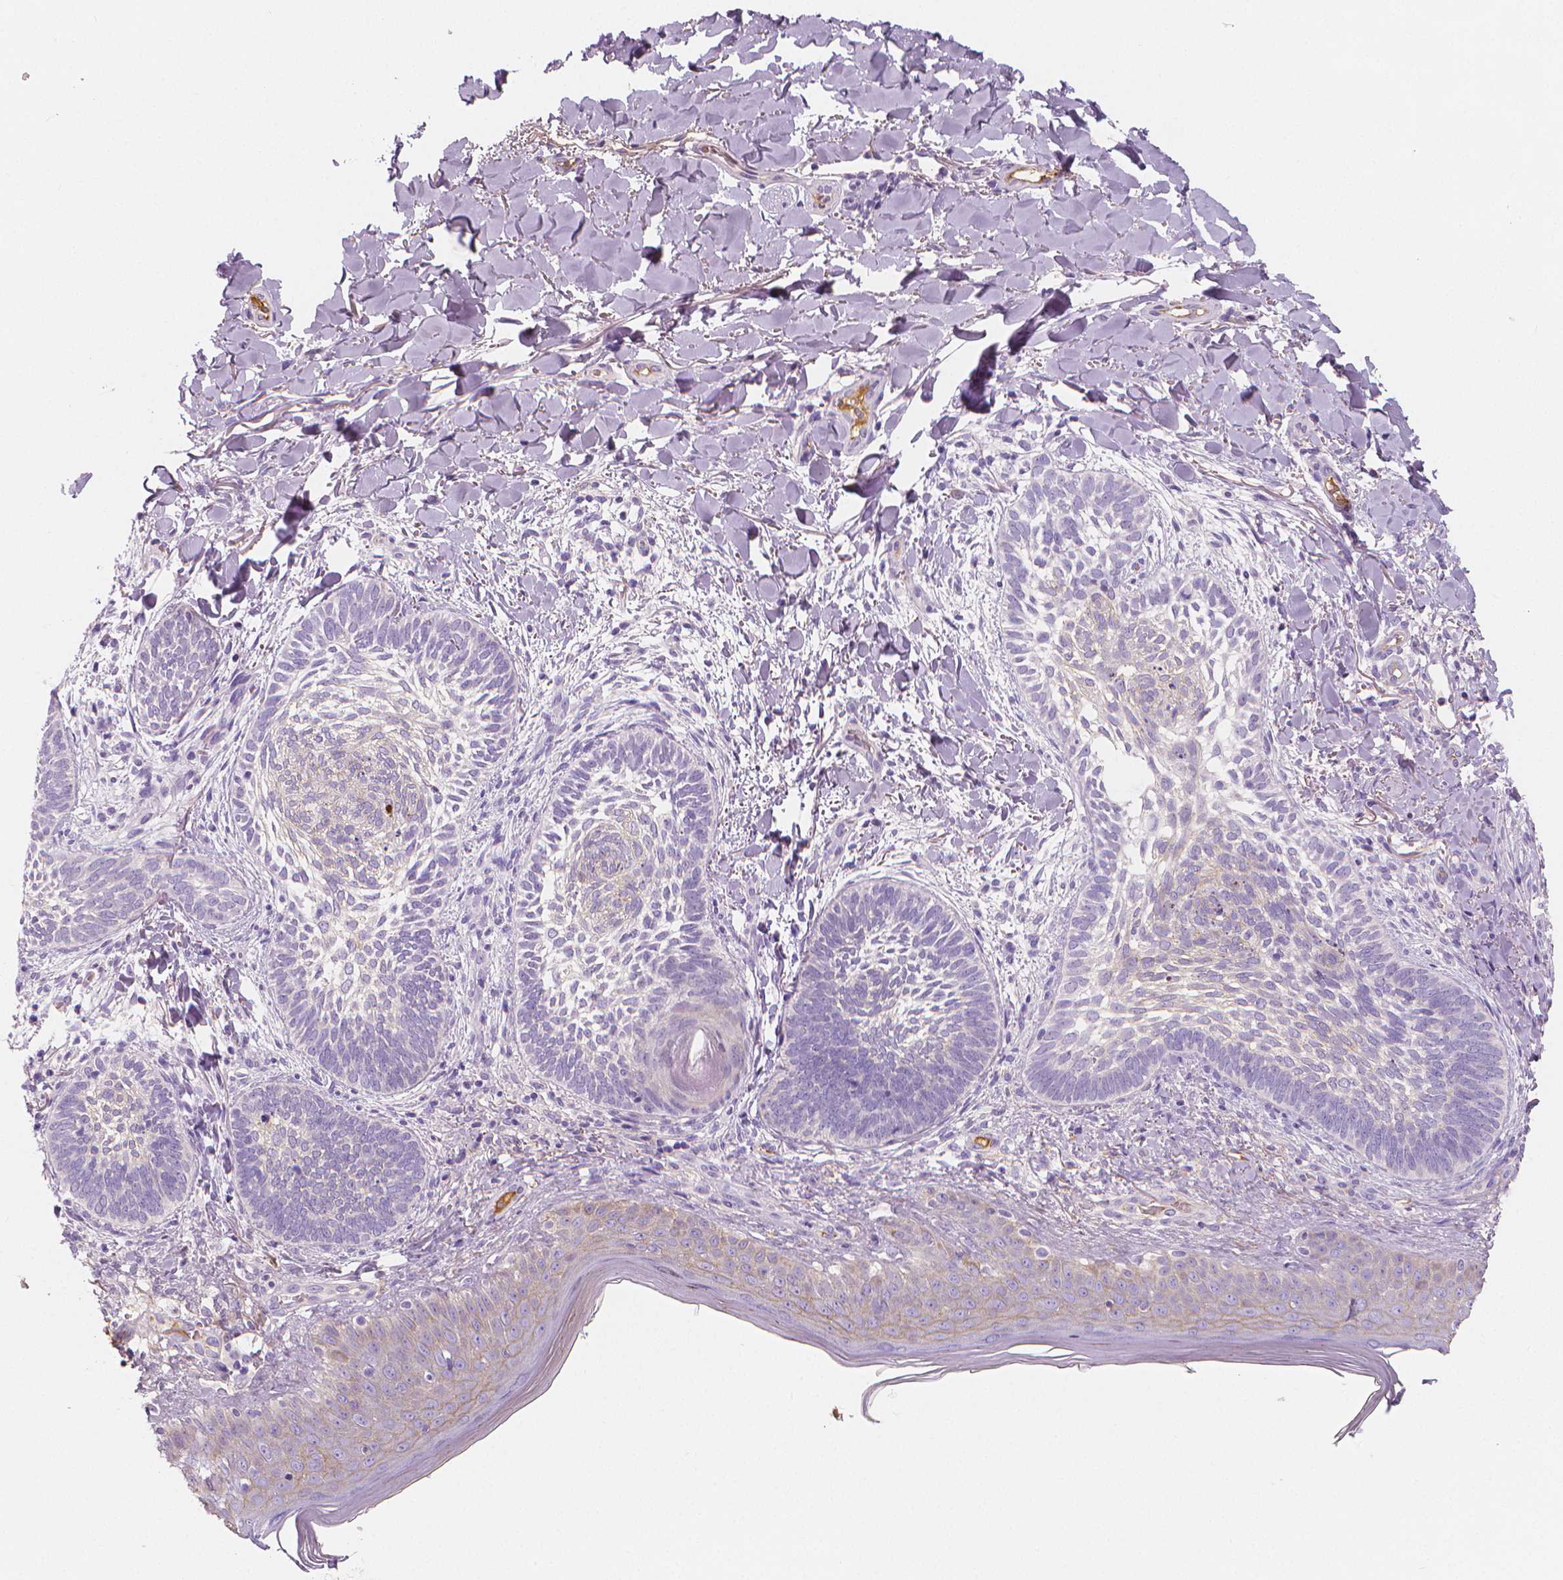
{"staining": {"intensity": "negative", "quantity": "none", "location": "none"}, "tissue": "skin cancer", "cell_type": "Tumor cells", "image_type": "cancer", "snomed": [{"axis": "morphology", "description": "Normal tissue, NOS"}, {"axis": "morphology", "description": "Basal cell carcinoma"}, {"axis": "topography", "description": "Skin"}], "caption": "An image of human skin basal cell carcinoma is negative for staining in tumor cells.", "gene": "APOA4", "patient": {"sex": "male", "age": 46}}